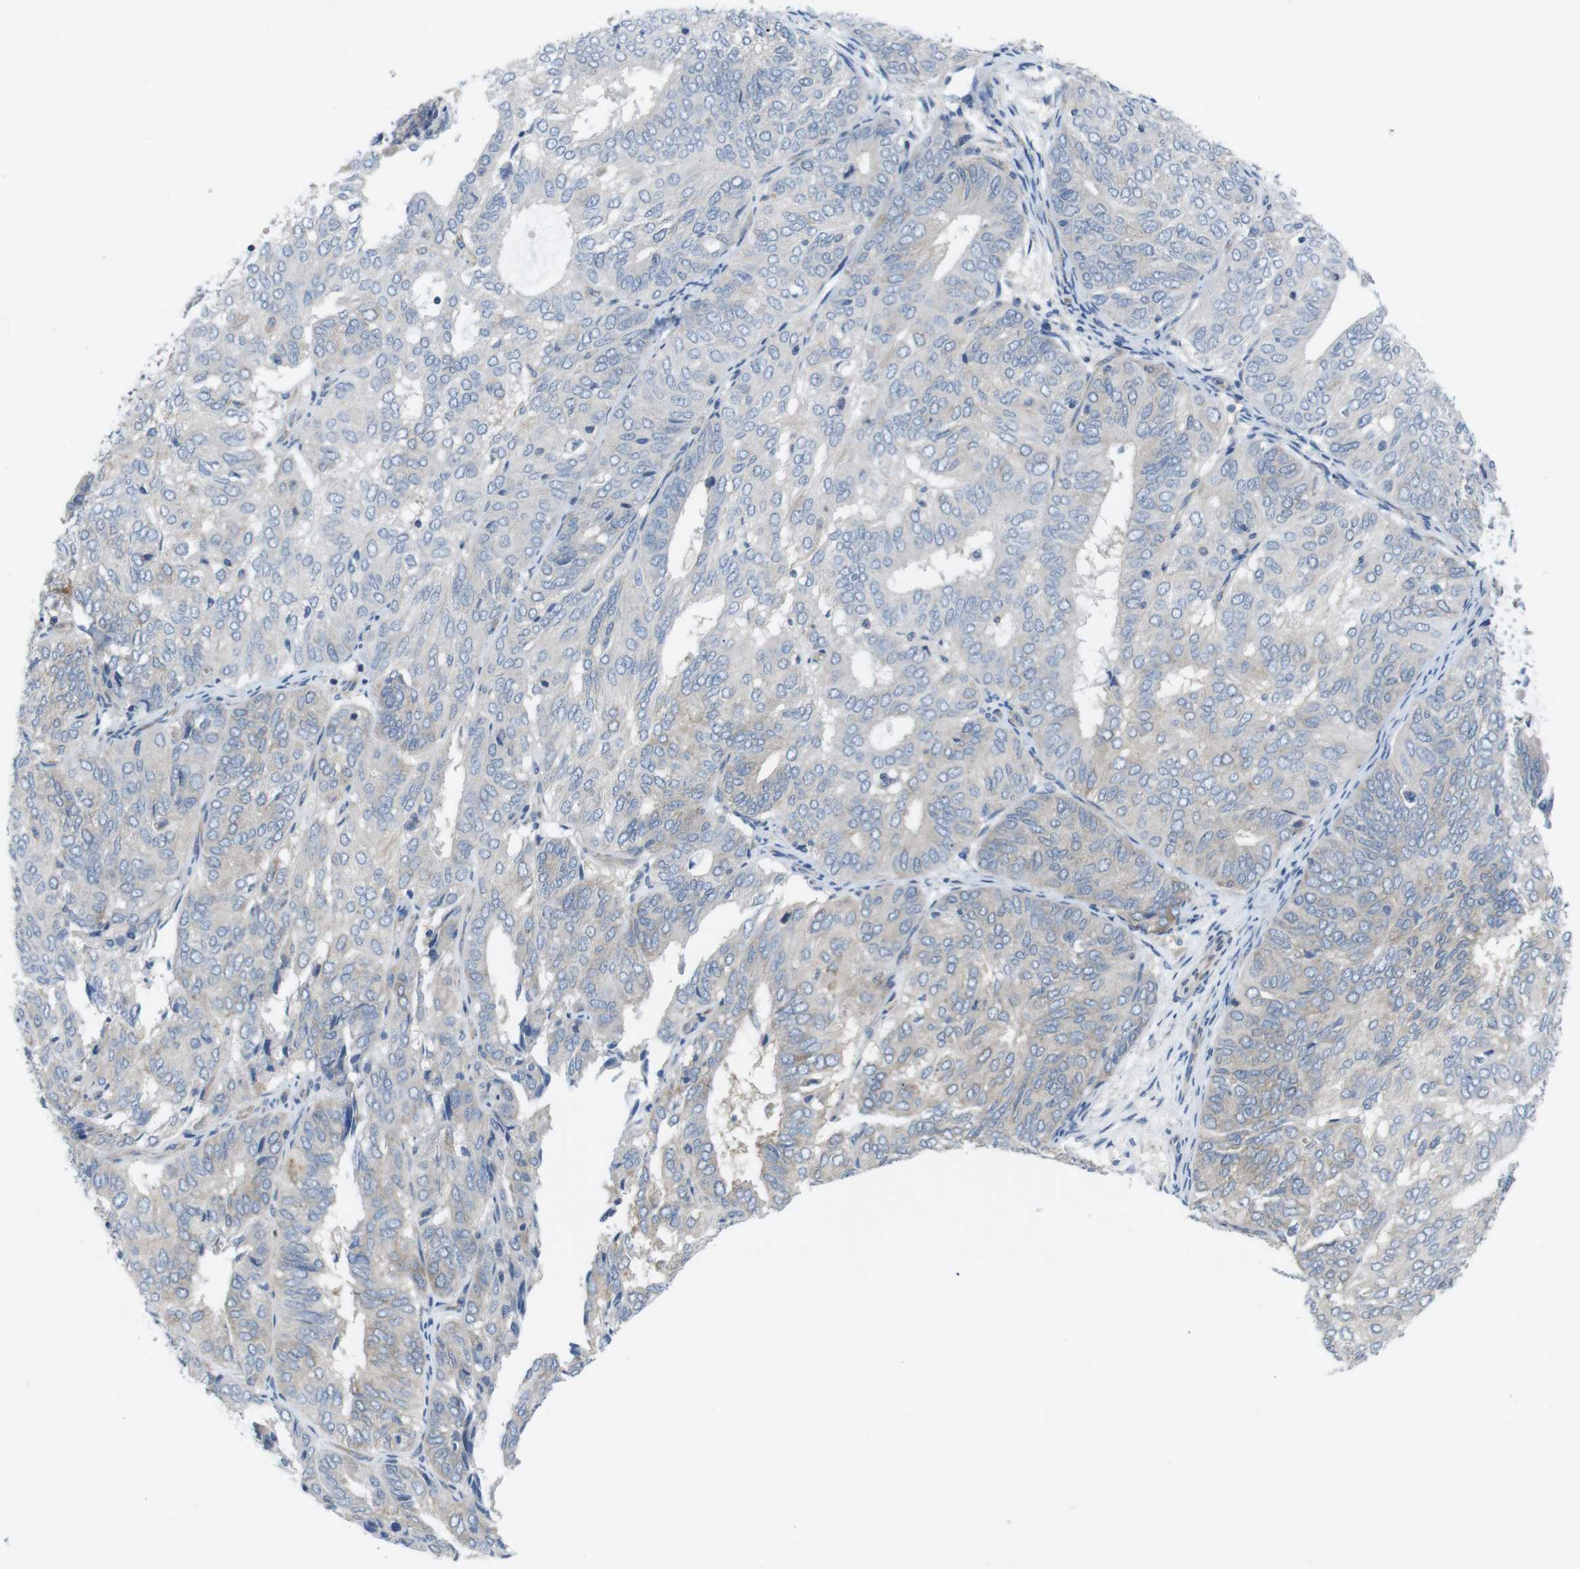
{"staining": {"intensity": "weak", "quantity": "<25%", "location": "cytoplasmic/membranous"}, "tissue": "endometrial cancer", "cell_type": "Tumor cells", "image_type": "cancer", "snomed": [{"axis": "morphology", "description": "Adenocarcinoma, NOS"}, {"axis": "topography", "description": "Uterus"}], "caption": "Tumor cells show no significant staining in endometrial cancer.", "gene": "DCLK1", "patient": {"sex": "female", "age": 60}}